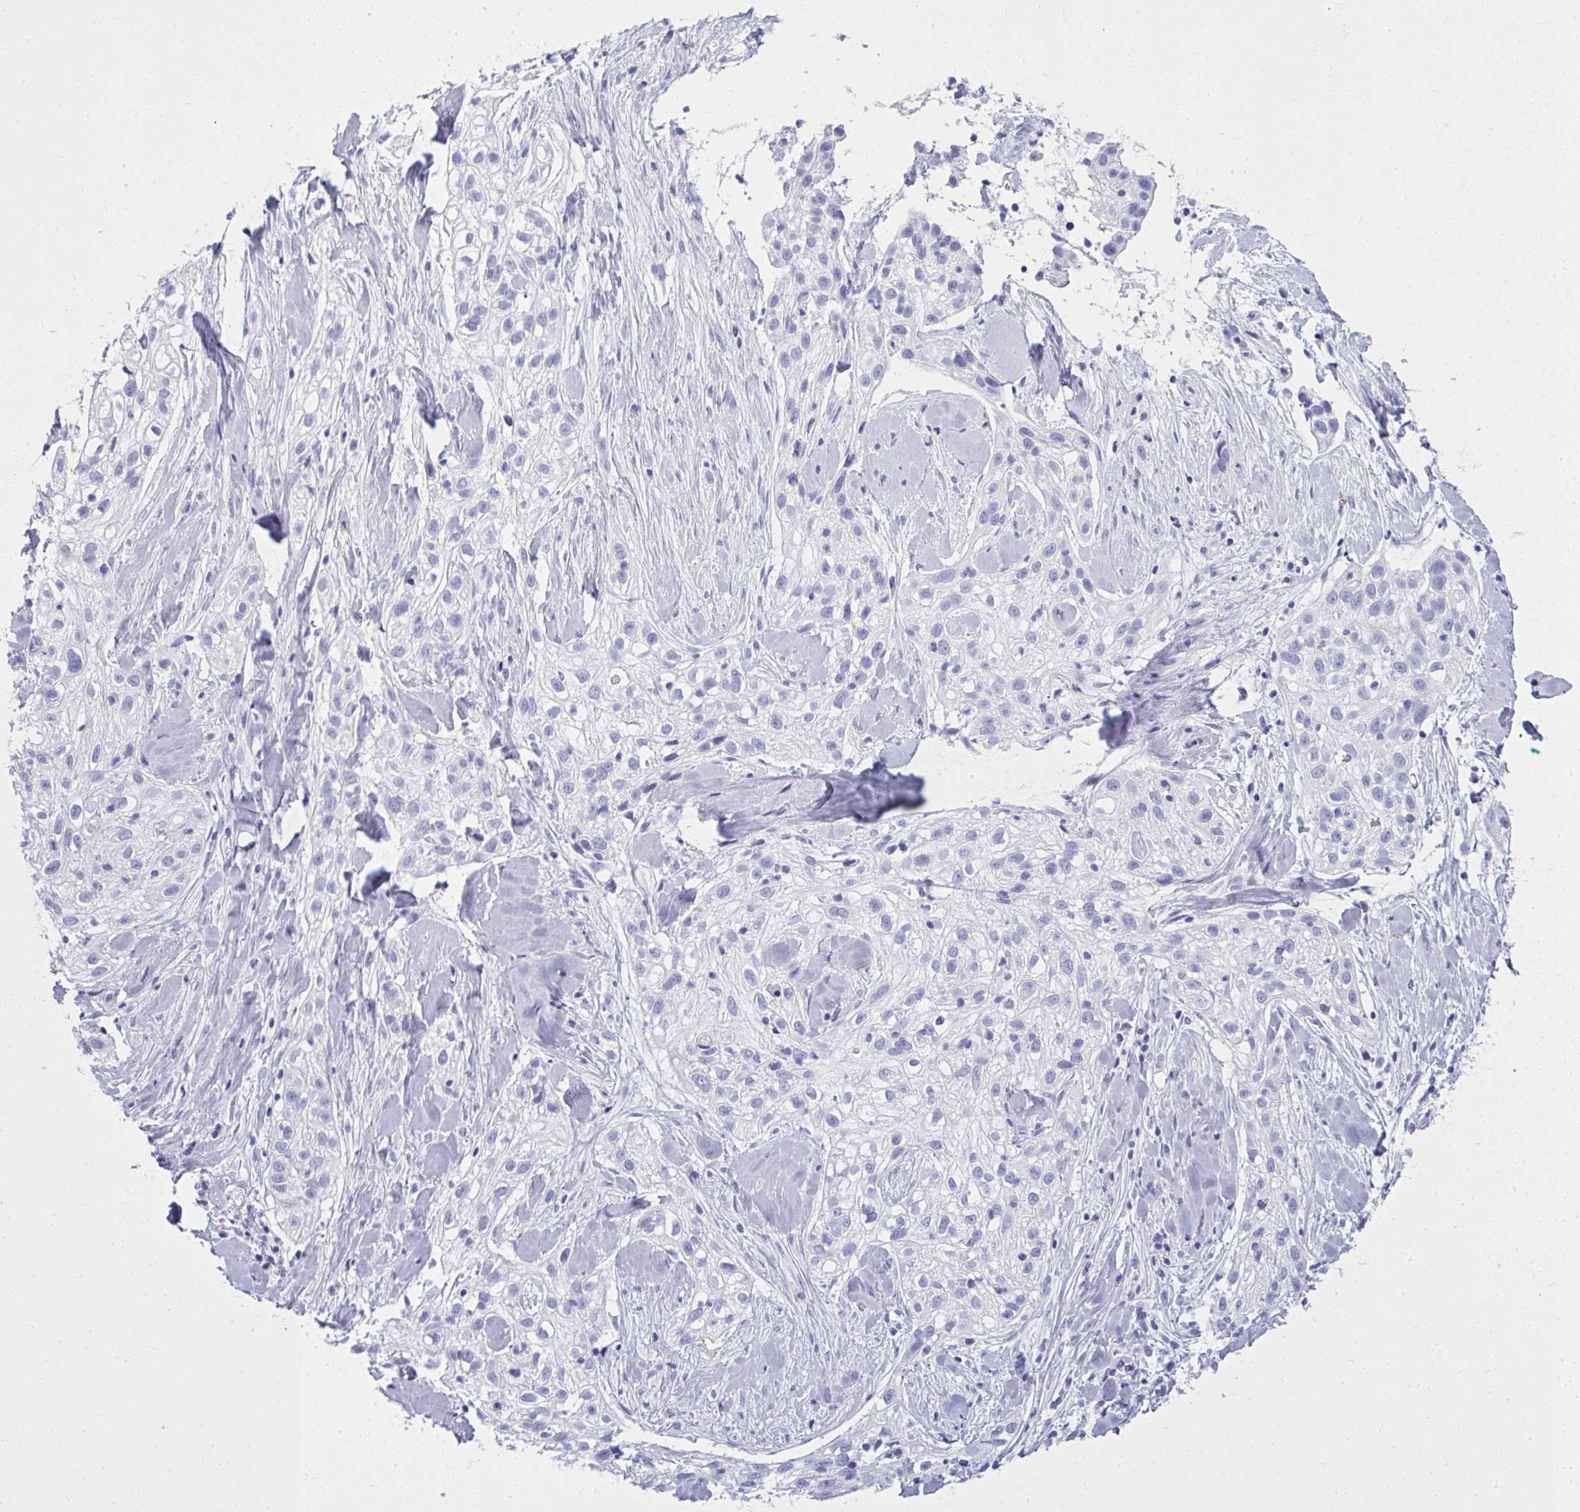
{"staining": {"intensity": "negative", "quantity": "none", "location": "none"}, "tissue": "skin cancer", "cell_type": "Tumor cells", "image_type": "cancer", "snomed": [{"axis": "morphology", "description": "Squamous cell carcinoma, NOS"}, {"axis": "topography", "description": "Skin"}], "caption": "IHC photomicrograph of neoplastic tissue: skin cancer stained with DAB (3,3'-diaminobenzidine) demonstrates no significant protein positivity in tumor cells.", "gene": "QDPR", "patient": {"sex": "male", "age": 82}}